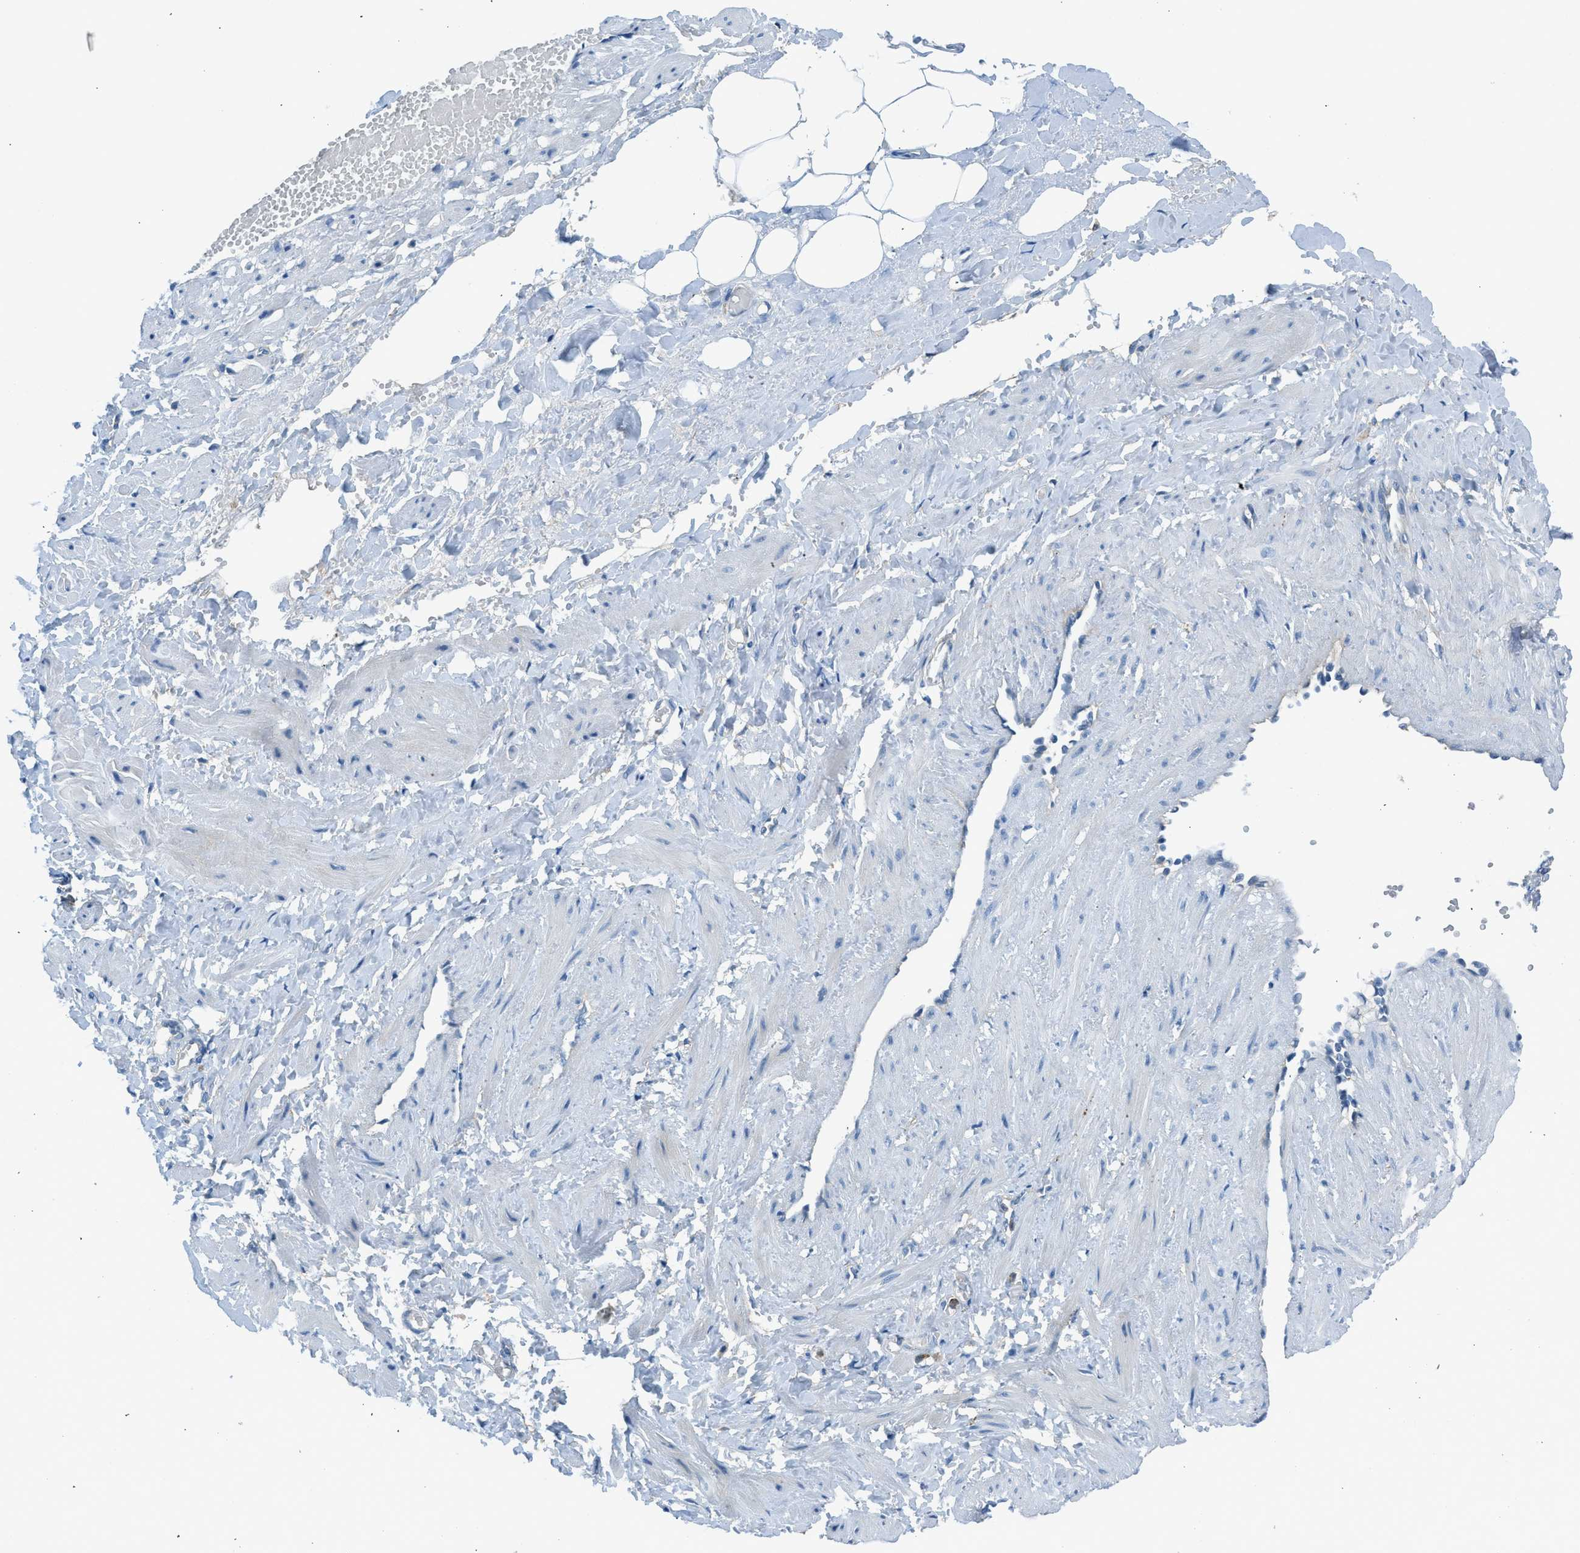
{"staining": {"intensity": "negative", "quantity": "none", "location": "none"}, "tissue": "adipose tissue", "cell_type": "Adipocytes", "image_type": "normal", "snomed": [{"axis": "morphology", "description": "Normal tissue, NOS"}, {"axis": "topography", "description": "Soft tissue"}, {"axis": "topography", "description": "Vascular tissue"}], "caption": "High power microscopy image of an immunohistochemistry (IHC) micrograph of normal adipose tissue, revealing no significant positivity in adipocytes. (DAB (3,3'-diaminobenzidine) immunohistochemistry (IHC), high magnification).", "gene": "BMP1", "patient": {"sex": "female", "age": 35}}